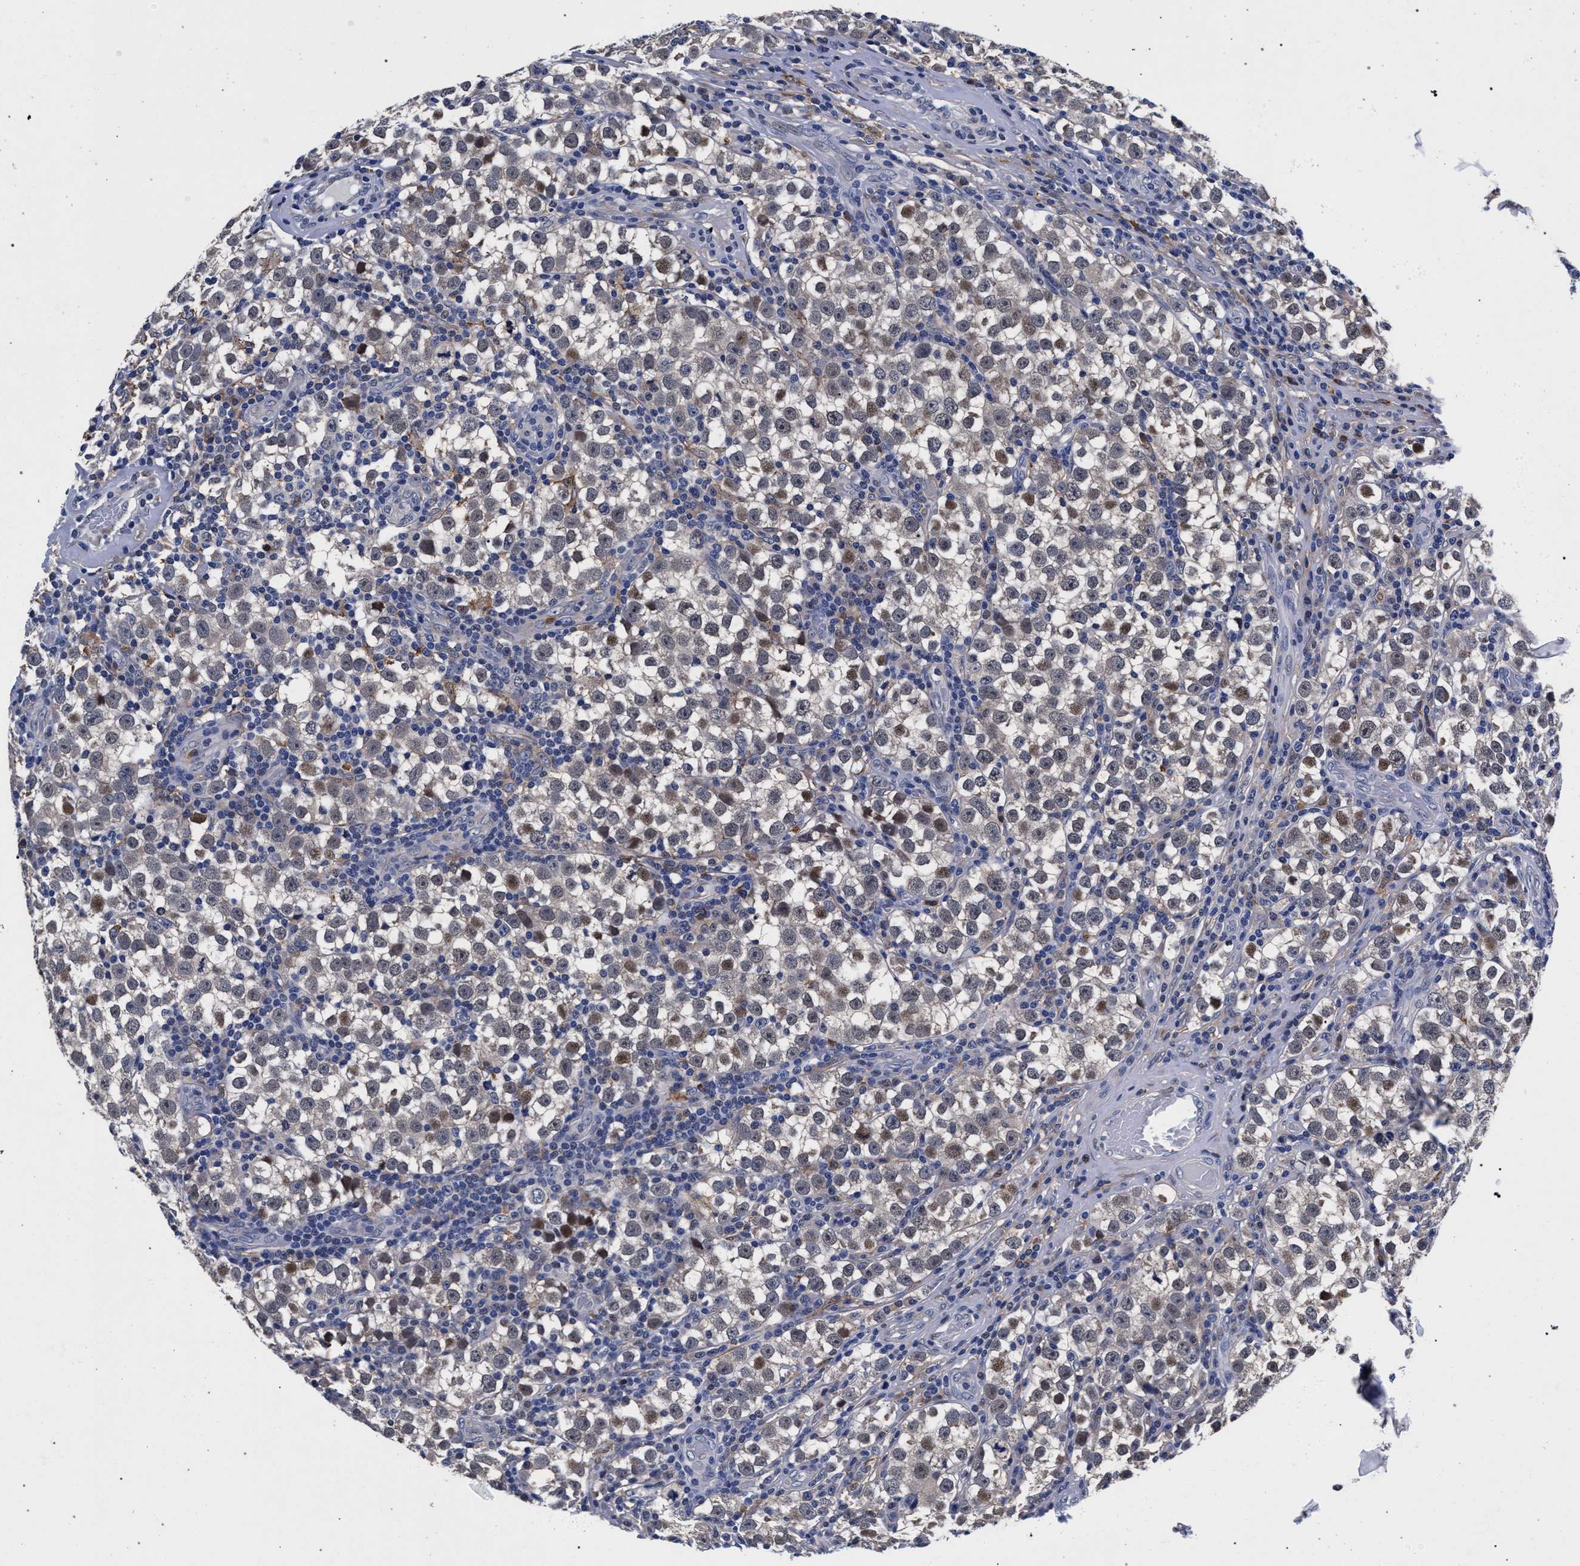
{"staining": {"intensity": "moderate", "quantity": "25%-75%", "location": "nuclear"}, "tissue": "testis cancer", "cell_type": "Tumor cells", "image_type": "cancer", "snomed": [{"axis": "morphology", "description": "Normal tissue, NOS"}, {"axis": "morphology", "description": "Seminoma, NOS"}, {"axis": "topography", "description": "Testis"}], "caption": "Approximately 25%-75% of tumor cells in testis seminoma exhibit moderate nuclear protein staining as visualized by brown immunohistochemical staining.", "gene": "ZNF462", "patient": {"sex": "male", "age": 43}}